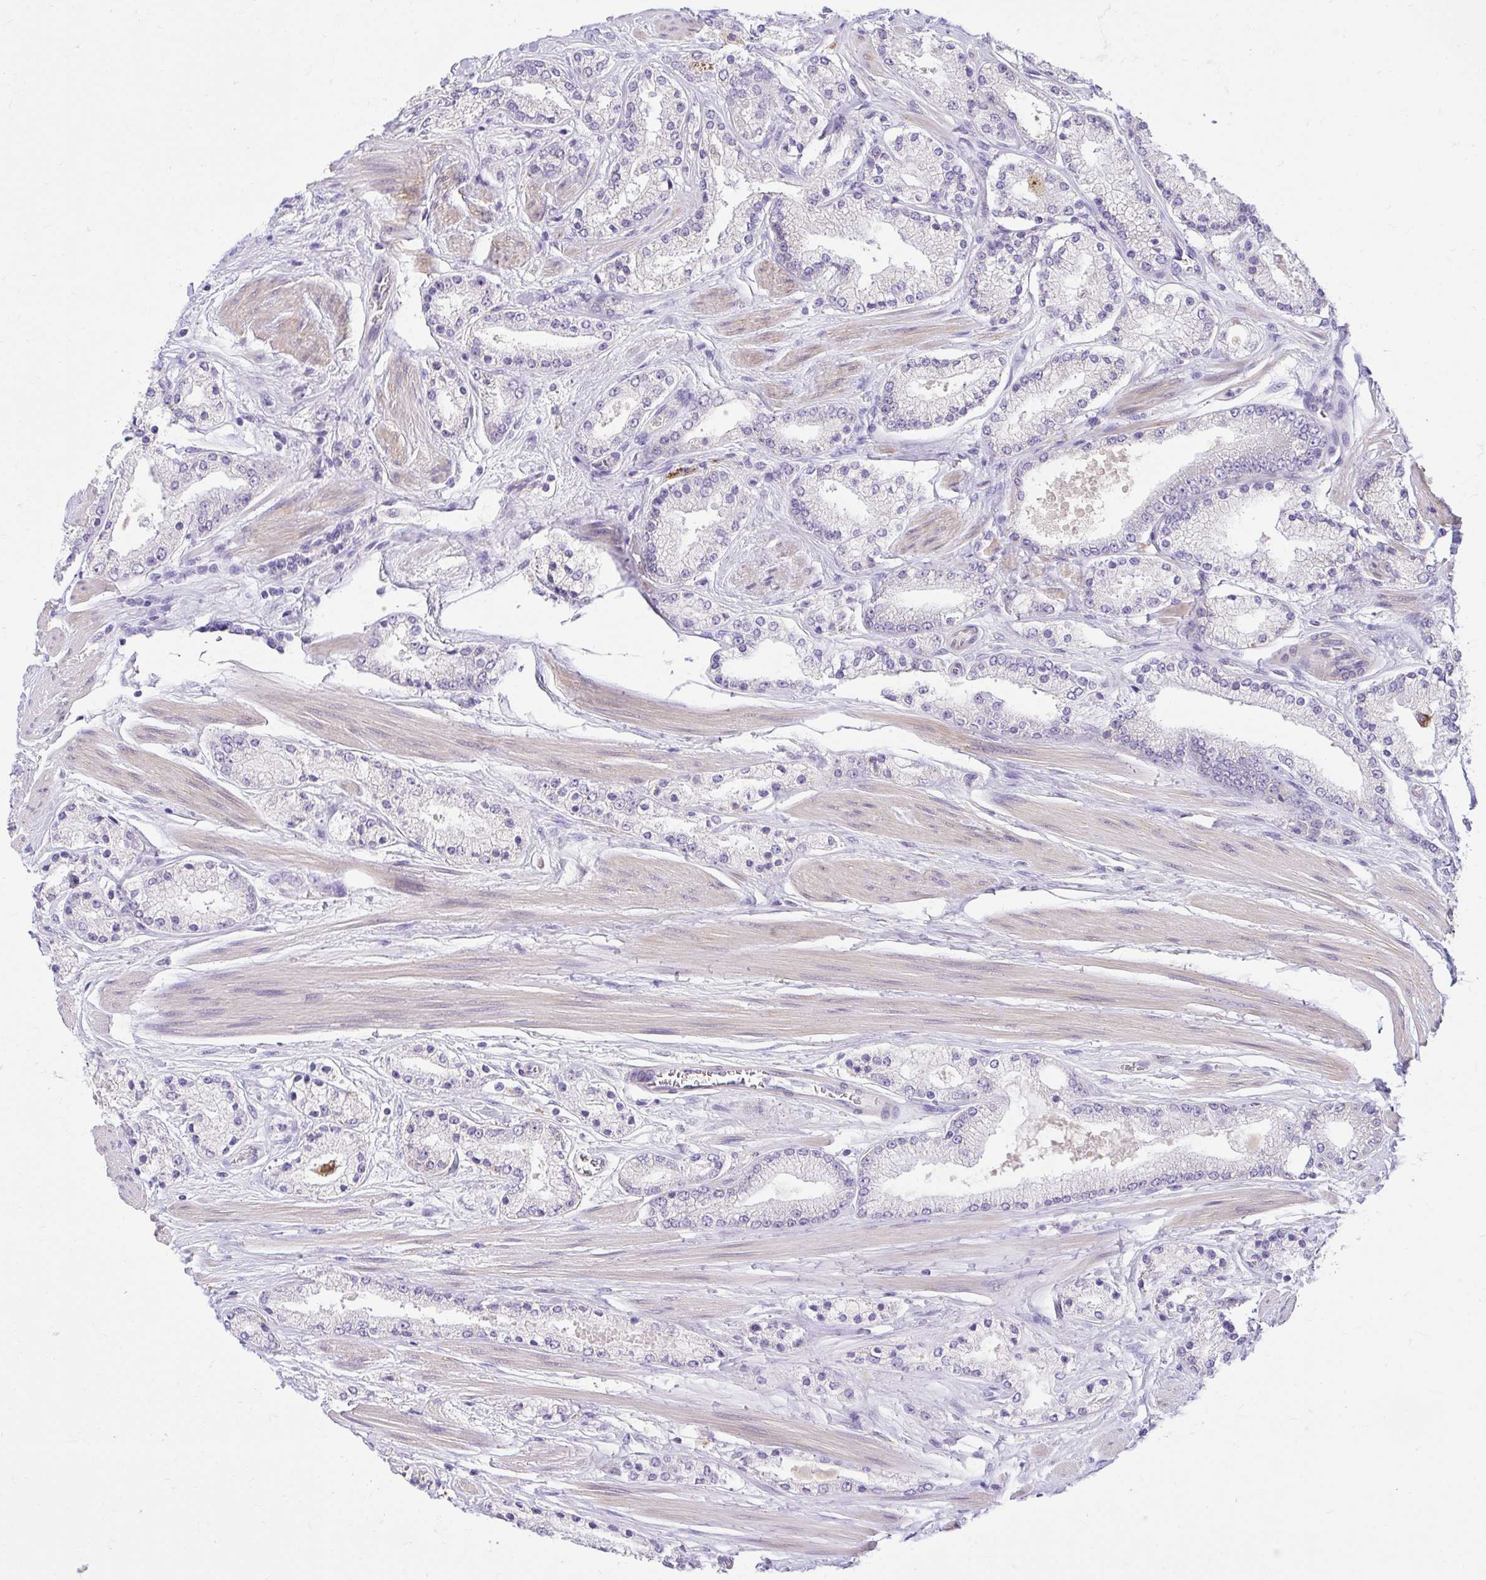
{"staining": {"intensity": "negative", "quantity": "none", "location": "none"}, "tissue": "prostate cancer", "cell_type": "Tumor cells", "image_type": "cancer", "snomed": [{"axis": "morphology", "description": "Adenocarcinoma, High grade"}, {"axis": "topography", "description": "Prostate"}], "caption": "IHC micrograph of human prostate adenocarcinoma (high-grade) stained for a protein (brown), which demonstrates no expression in tumor cells. Nuclei are stained in blue.", "gene": "PKN3", "patient": {"sex": "male", "age": 63}}